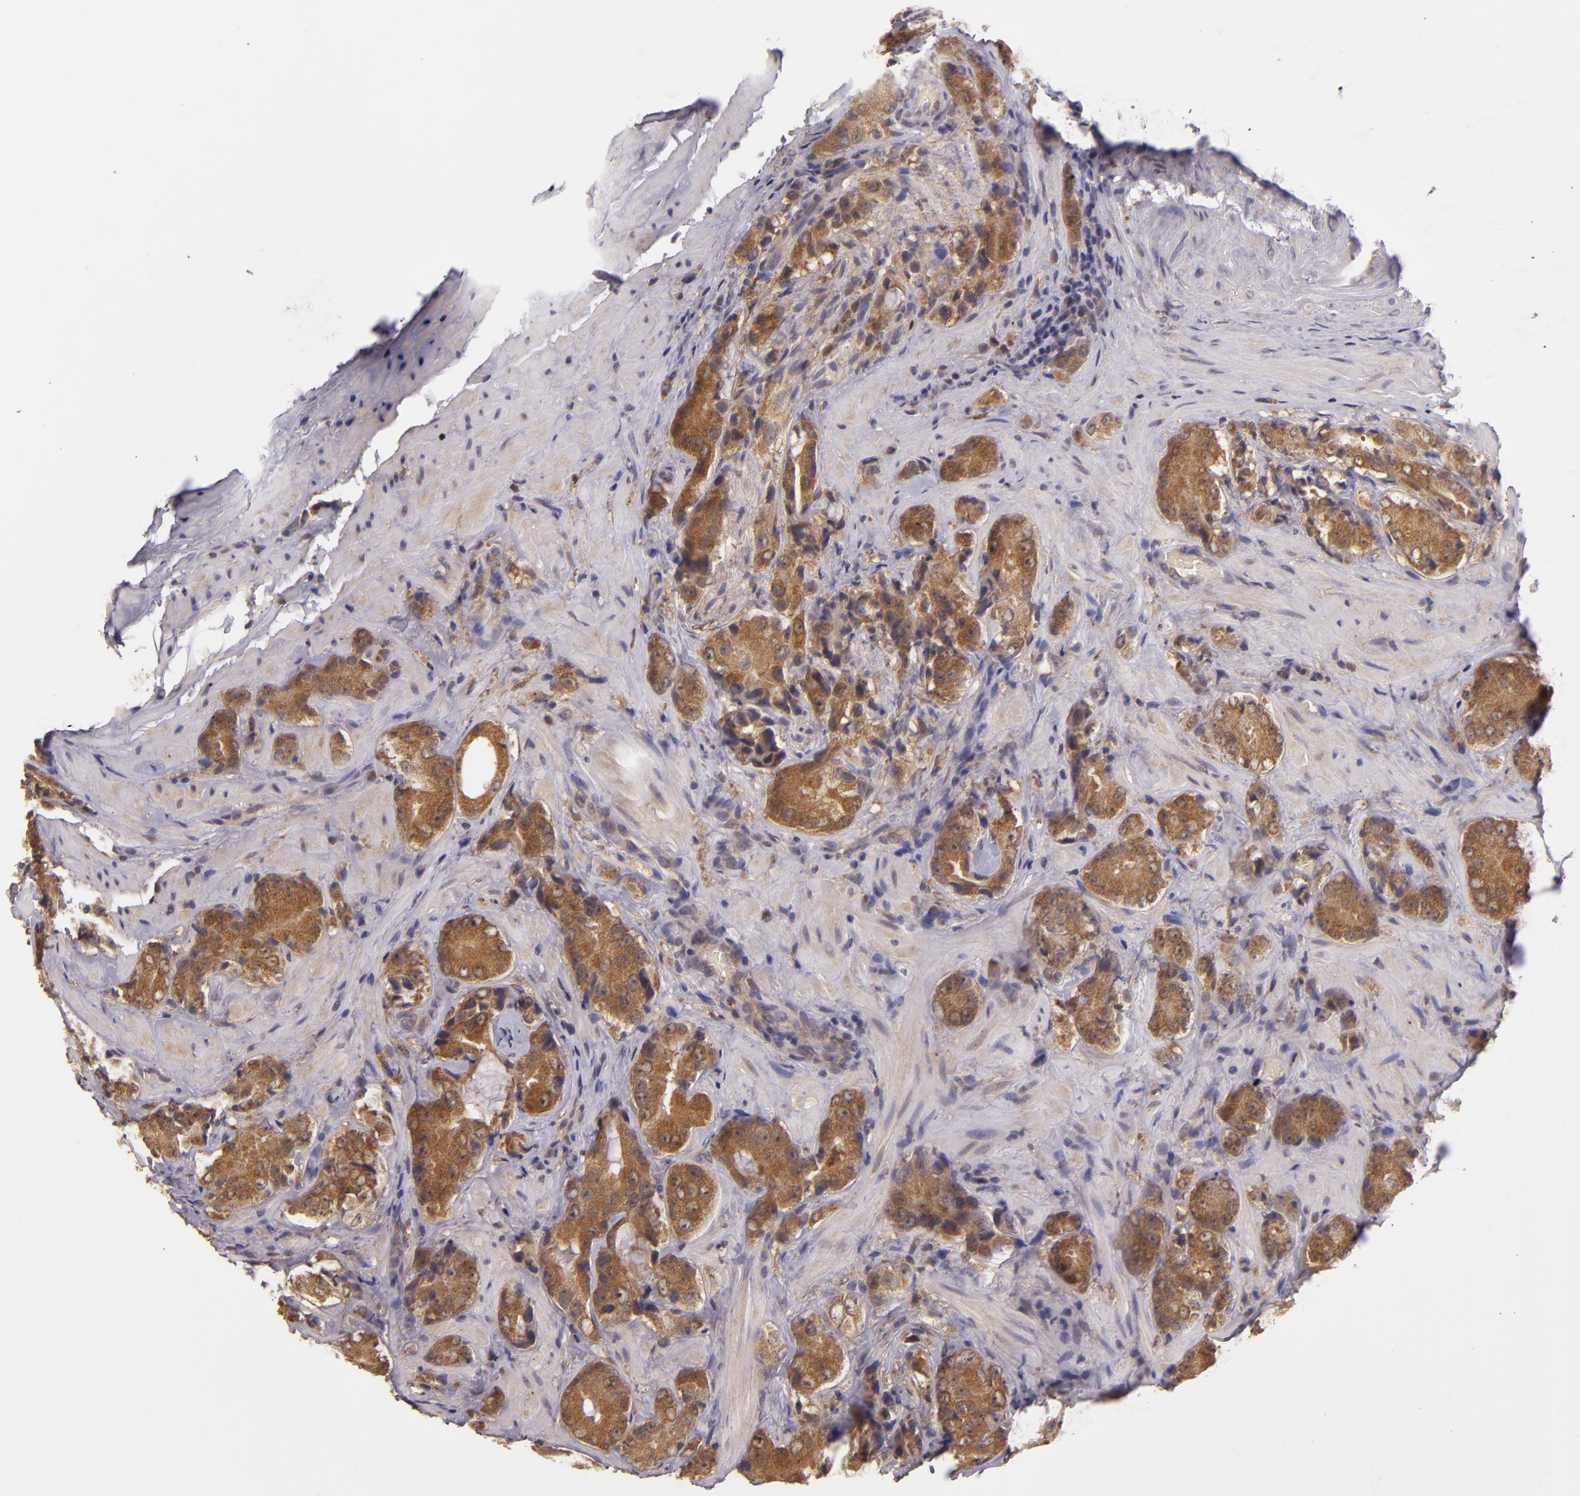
{"staining": {"intensity": "moderate", "quantity": ">75%", "location": "cytoplasmic/membranous"}, "tissue": "prostate cancer", "cell_type": "Tumor cells", "image_type": "cancer", "snomed": [{"axis": "morphology", "description": "Adenocarcinoma, High grade"}, {"axis": "topography", "description": "Prostate"}], "caption": "Moderate cytoplasmic/membranous protein staining is identified in about >75% of tumor cells in prostate cancer.", "gene": "FHIT", "patient": {"sex": "male", "age": 70}}